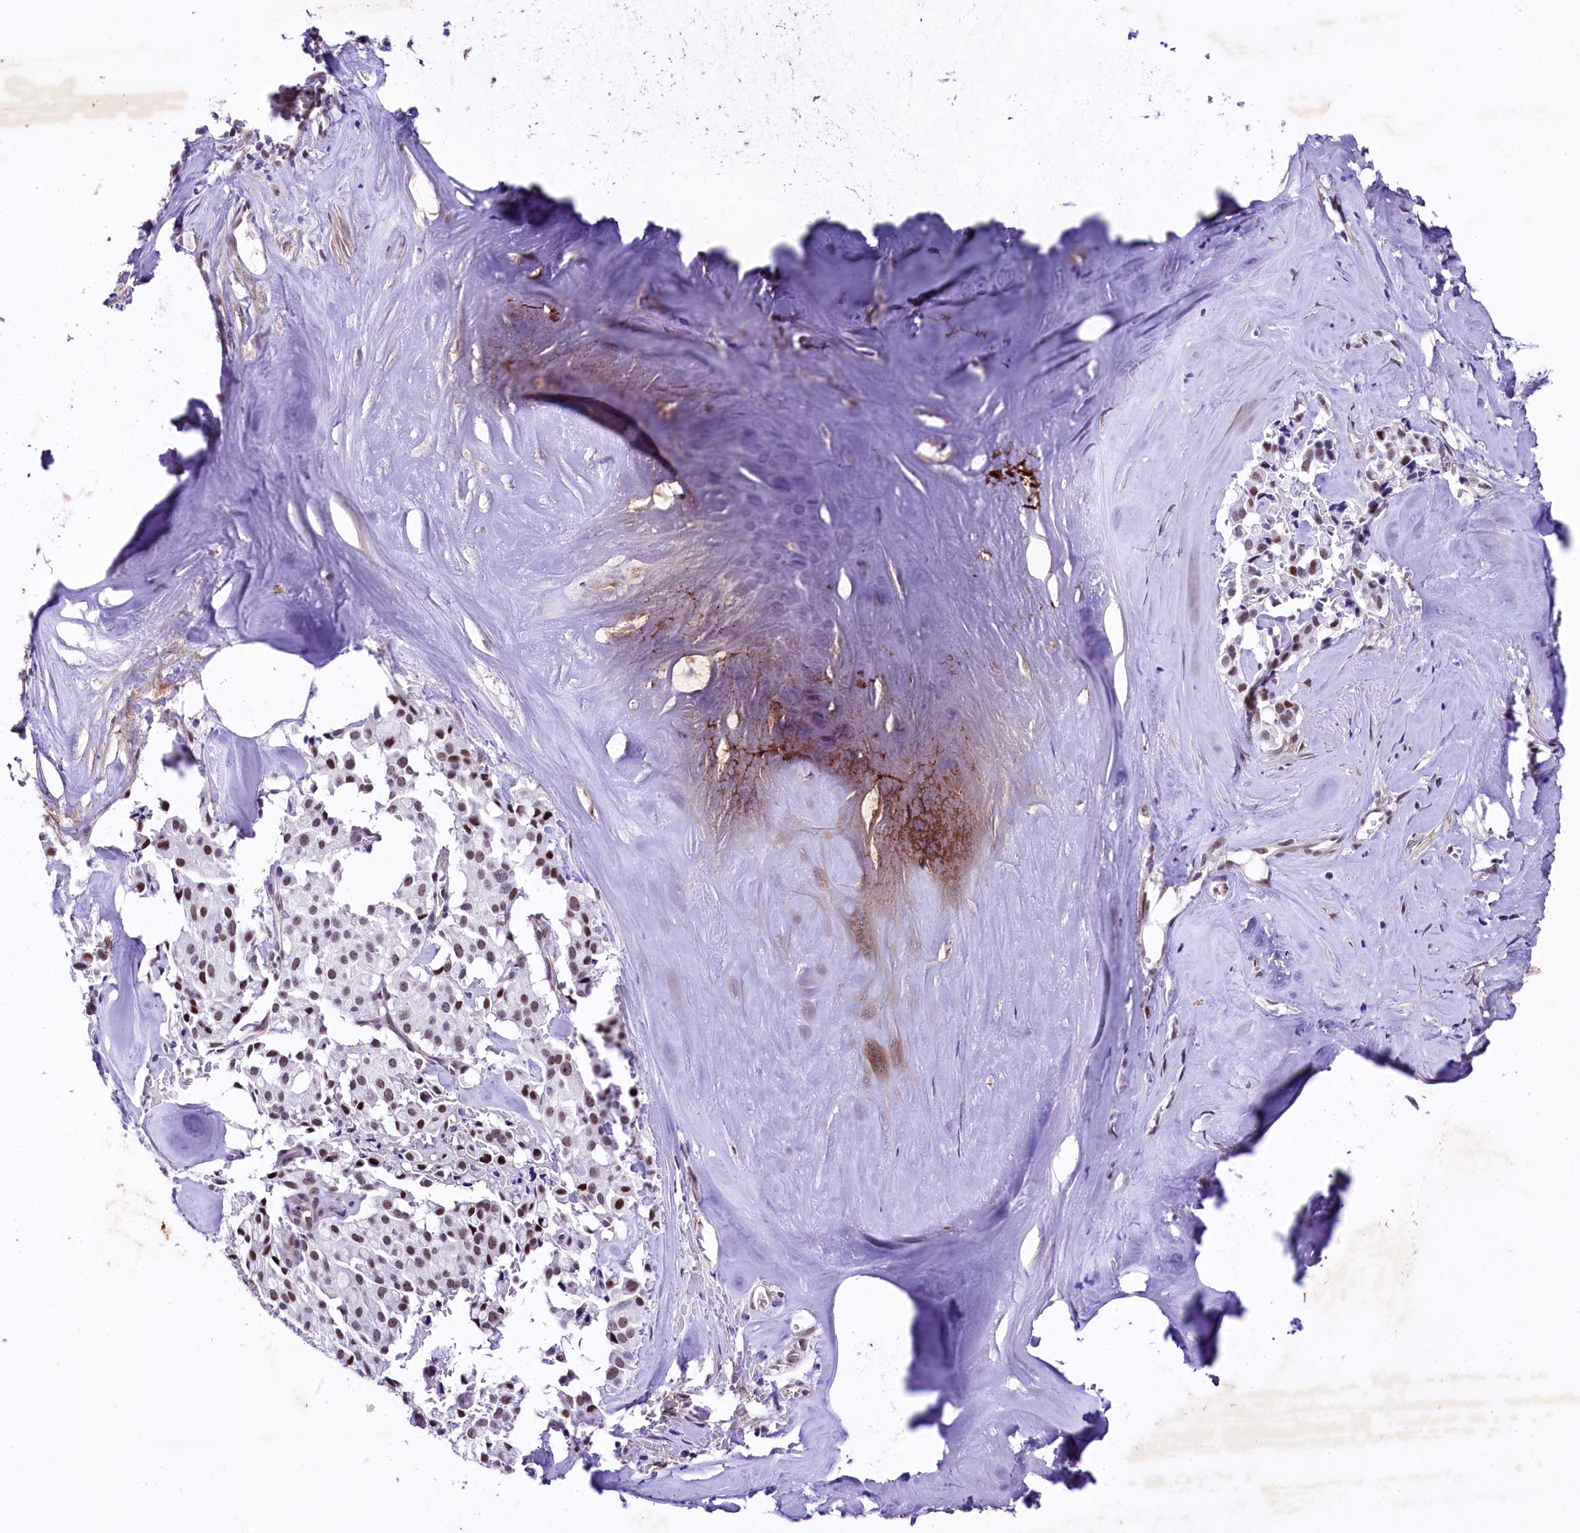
{"staining": {"intensity": "moderate", "quantity": "<25%", "location": "nuclear"}, "tissue": "pancreatic cancer", "cell_type": "Tumor cells", "image_type": "cancer", "snomed": [{"axis": "morphology", "description": "Adenocarcinoma, NOS"}, {"axis": "topography", "description": "Pancreas"}], "caption": "Immunohistochemistry (IHC) photomicrograph of neoplastic tissue: pancreatic adenocarcinoma stained using immunohistochemistry (IHC) demonstrates low levels of moderate protein expression localized specifically in the nuclear of tumor cells, appearing as a nuclear brown color.", "gene": "SAMD10", "patient": {"sex": "male", "age": 65}}